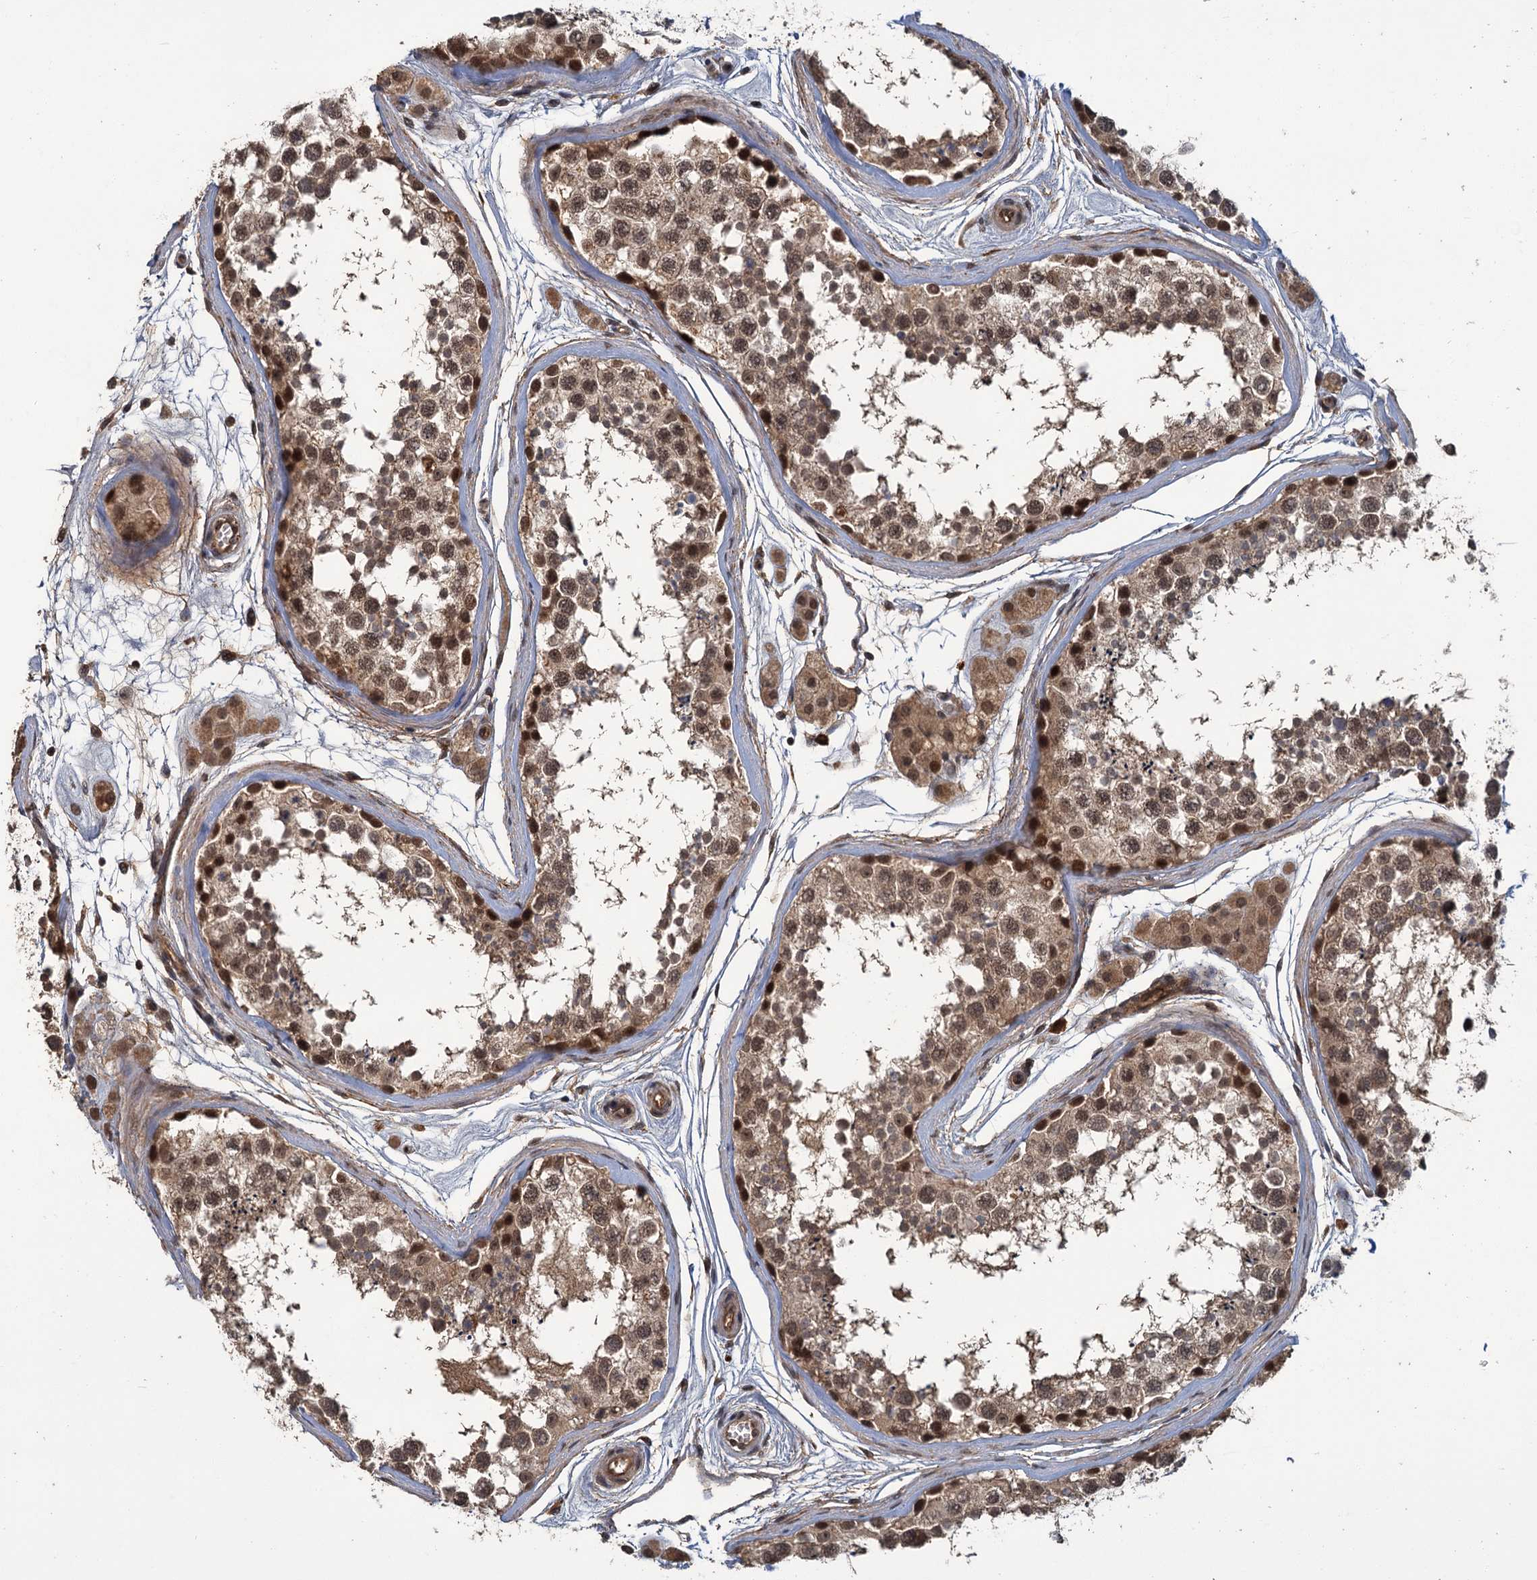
{"staining": {"intensity": "strong", "quantity": "25%-75%", "location": "cytoplasmic/membranous,nuclear"}, "tissue": "testis", "cell_type": "Cells in seminiferous ducts", "image_type": "normal", "snomed": [{"axis": "morphology", "description": "Normal tissue, NOS"}, {"axis": "topography", "description": "Testis"}], "caption": "Brown immunohistochemical staining in normal human testis reveals strong cytoplasmic/membranous,nuclear staining in approximately 25%-75% of cells in seminiferous ducts. The staining is performed using DAB (3,3'-diaminobenzidine) brown chromogen to label protein expression. The nuclei are counter-stained blue using hematoxylin.", "gene": "KANSL2", "patient": {"sex": "male", "age": 56}}